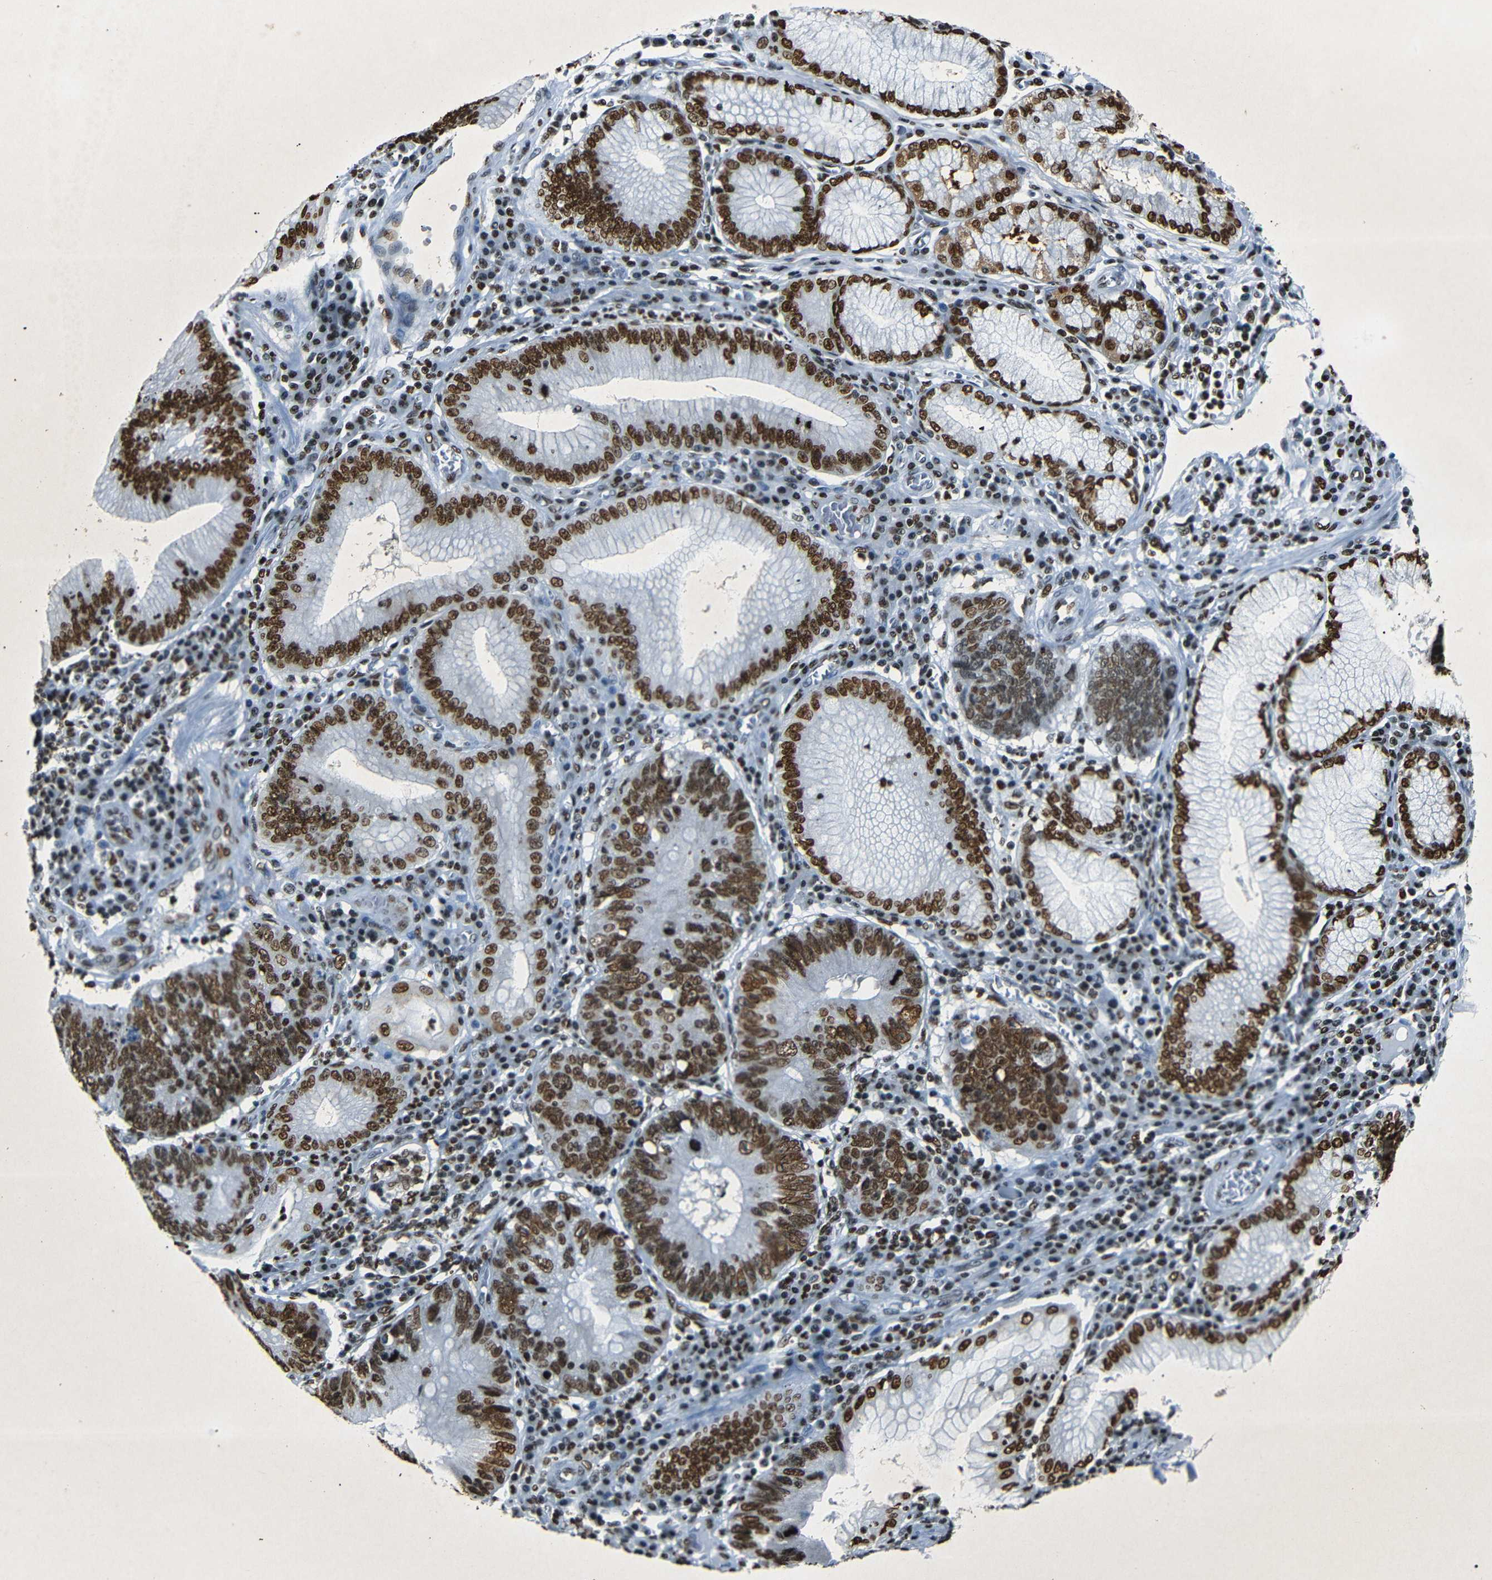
{"staining": {"intensity": "strong", "quantity": ">75%", "location": "nuclear"}, "tissue": "stomach cancer", "cell_type": "Tumor cells", "image_type": "cancer", "snomed": [{"axis": "morphology", "description": "Adenocarcinoma, NOS"}, {"axis": "topography", "description": "Stomach"}], "caption": "IHC micrograph of stomach cancer (adenocarcinoma) stained for a protein (brown), which exhibits high levels of strong nuclear expression in approximately >75% of tumor cells.", "gene": "HMGN1", "patient": {"sex": "male", "age": 59}}